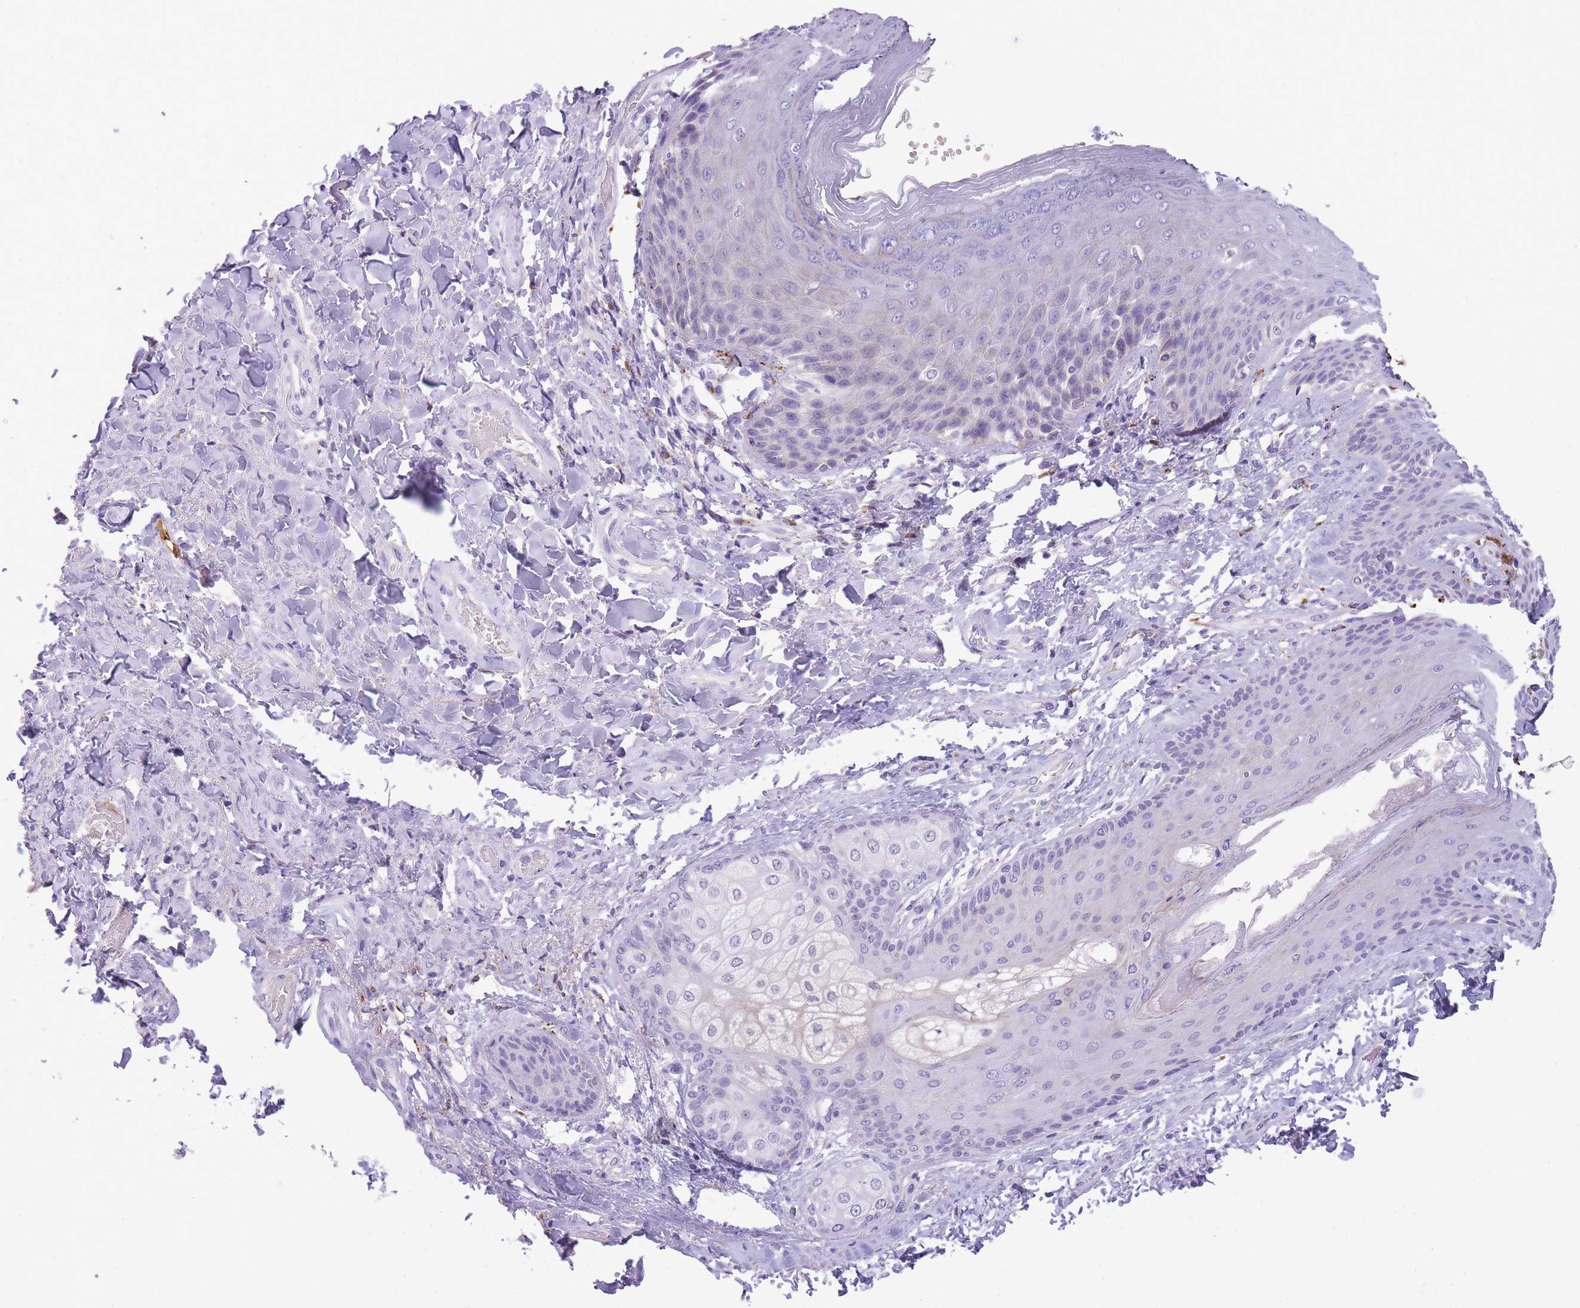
{"staining": {"intensity": "negative", "quantity": "none", "location": "none"}, "tissue": "skin", "cell_type": "Epidermal cells", "image_type": "normal", "snomed": [{"axis": "morphology", "description": "Normal tissue, NOS"}, {"axis": "topography", "description": "Anal"}], "caption": "The photomicrograph demonstrates no staining of epidermal cells in benign skin. The staining was performed using DAB (3,3'-diaminobenzidine) to visualize the protein expression in brown, while the nuclei were stained in blue with hematoxylin (Magnification: 20x).", "gene": "GNAT1", "patient": {"sex": "female", "age": 89}}